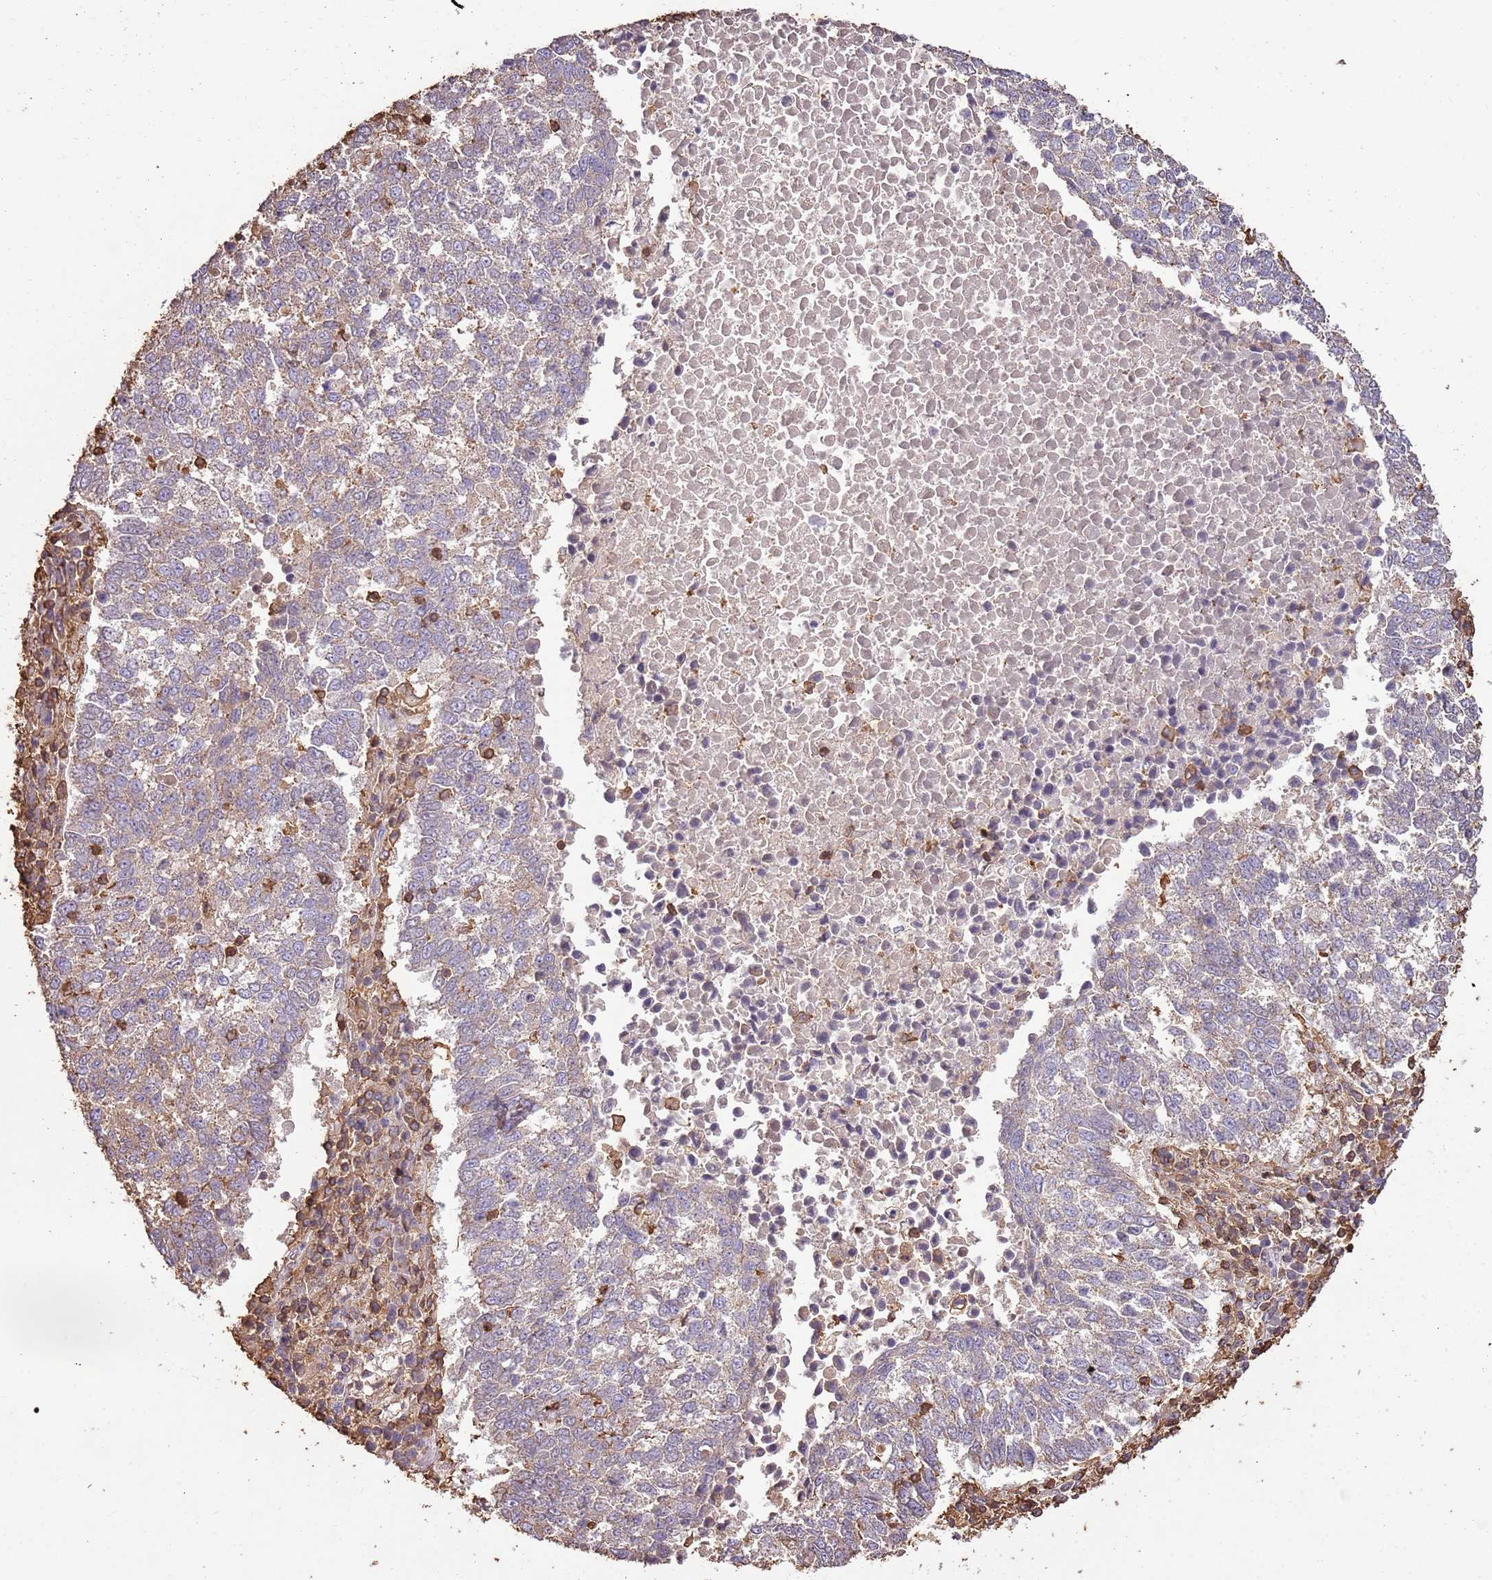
{"staining": {"intensity": "weak", "quantity": "<25%", "location": "cytoplasmic/membranous"}, "tissue": "lung cancer", "cell_type": "Tumor cells", "image_type": "cancer", "snomed": [{"axis": "morphology", "description": "Squamous cell carcinoma, NOS"}, {"axis": "topography", "description": "Lung"}], "caption": "IHC of lung cancer reveals no staining in tumor cells.", "gene": "ARL10", "patient": {"sex": "male", "age": 73}}